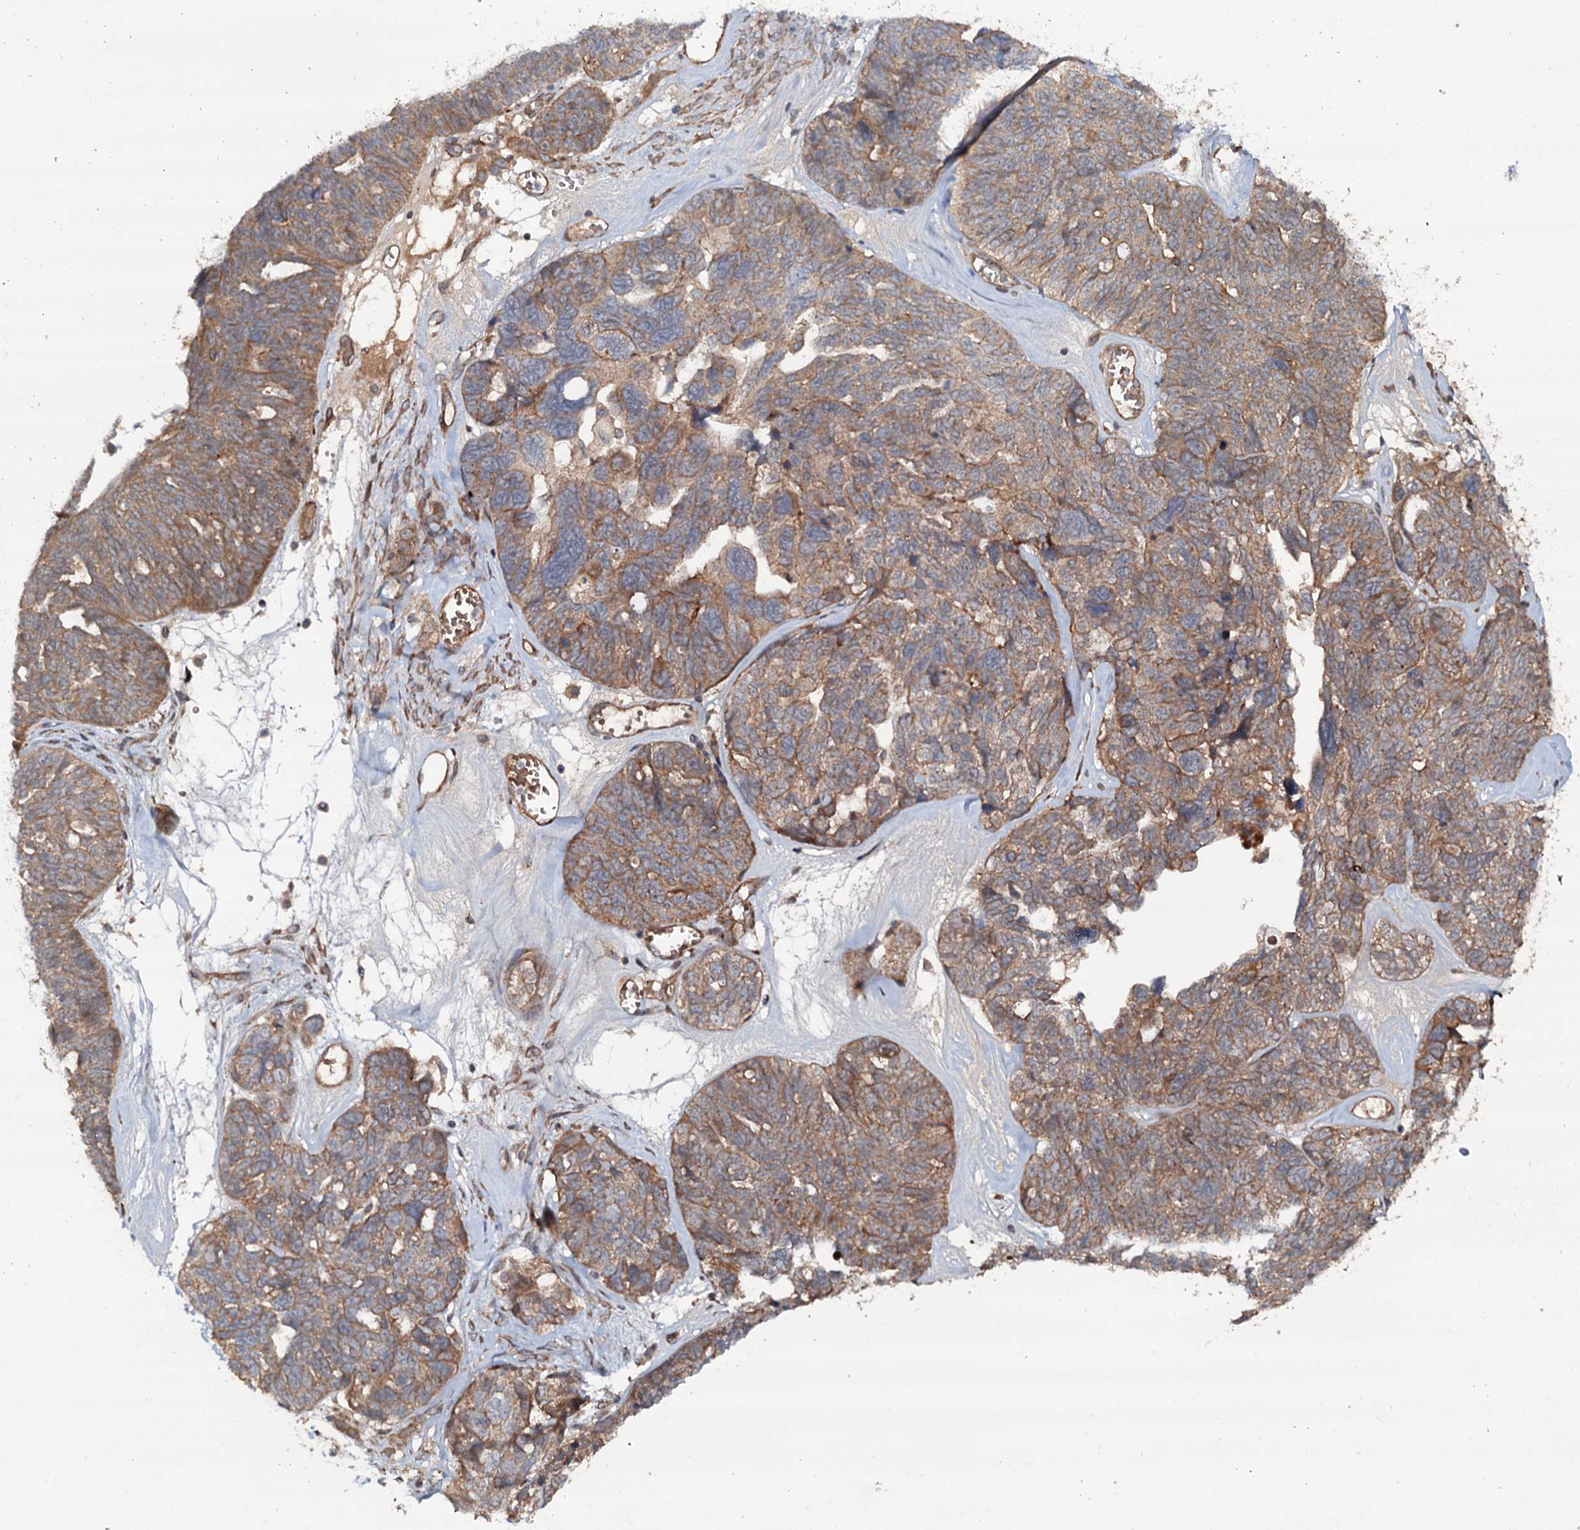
{"staining": {"intensity": "moderate", "quantity": "<25%", "location": "cytoplasmic/membranous"}, "tissue": "ovarian cancer", "cell_type": "Tumor cells", "image_type": "cancer", "snomed": [{"axis": "morphology", "description": "Cystadenocarcinoma, serous, NOS"}, {"axis": "topography", "description": "Ovary"}], "caption": "IHC histopathology image of ovarian cancer (serous cystadenocarcinoma) stained for a protein (brown), which exhibits low levels of moderate cytoplasmic/membranous positivity in about <25% of tumor cells.", "gene": "ADGRG4", "patient": {"sex": "female", "age": 79}}